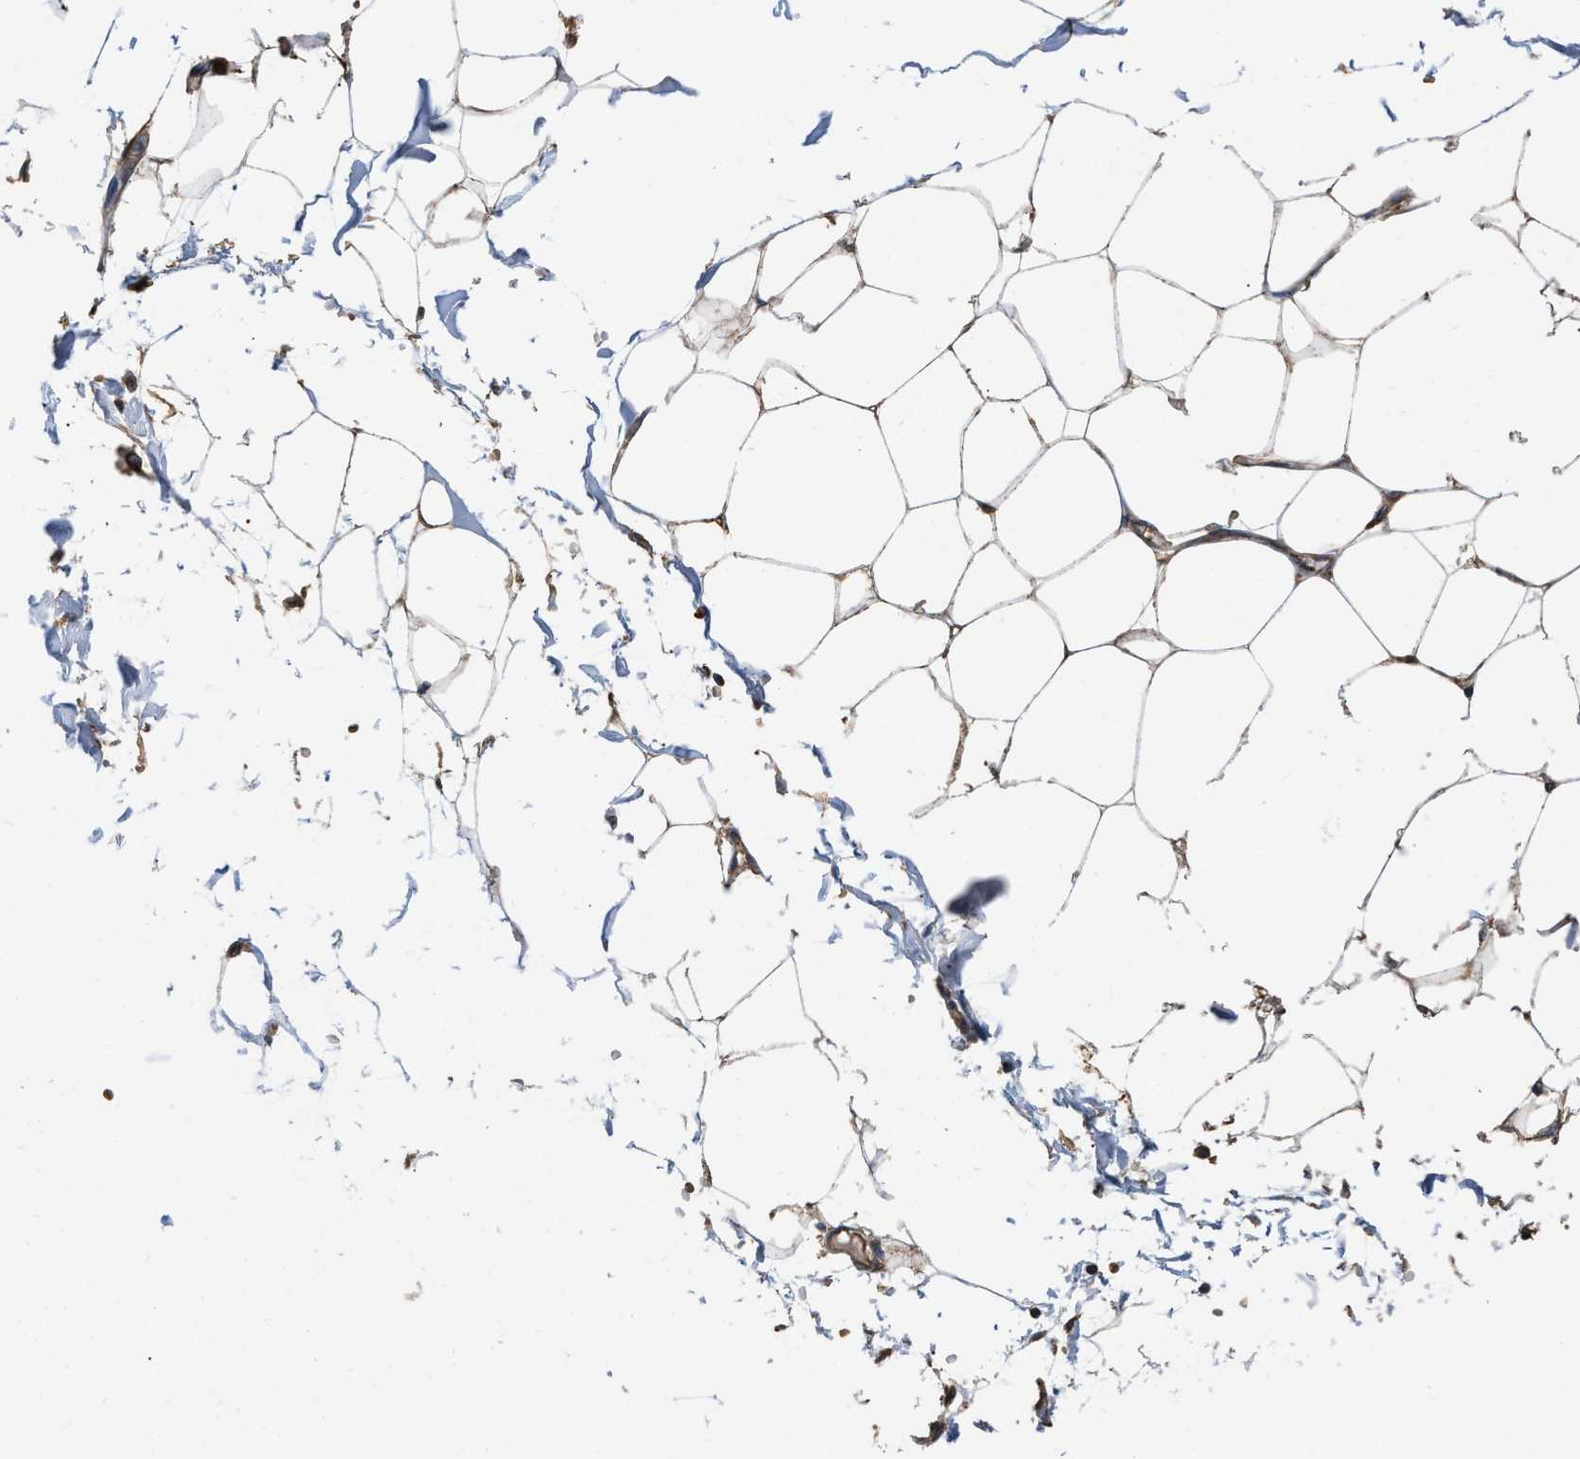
{"staining": {"intensity": "moderate", "quantity": ">75%", "location": "cytoplasmic/membranous"}, "tissue": "adipose tissue", "cell_type": "Adipocytes", "image_type": "normal", "snomed": [{"axis": "morphology", "description": "Normal tissue, NOS"}, {"axis": "morphology", "description": "Adenocarcinoma, NOS"}, {"axis": "topography", "description": "Colon"}, {"axis": "topography", "description": "Peripheral nerve tissue"}], "caption": "Protein staining by immunohistochemistry displays moderate cytoplasmic/membranous staining in about >75% of adipocytes in benign adipose tissue. (Stains: DAB in brown, nuclei in blue, Microscopy: brightfield microscopy at high magnification).", "gene": "SLC4A11", "patient": {"sex": "male", "age": 14}}